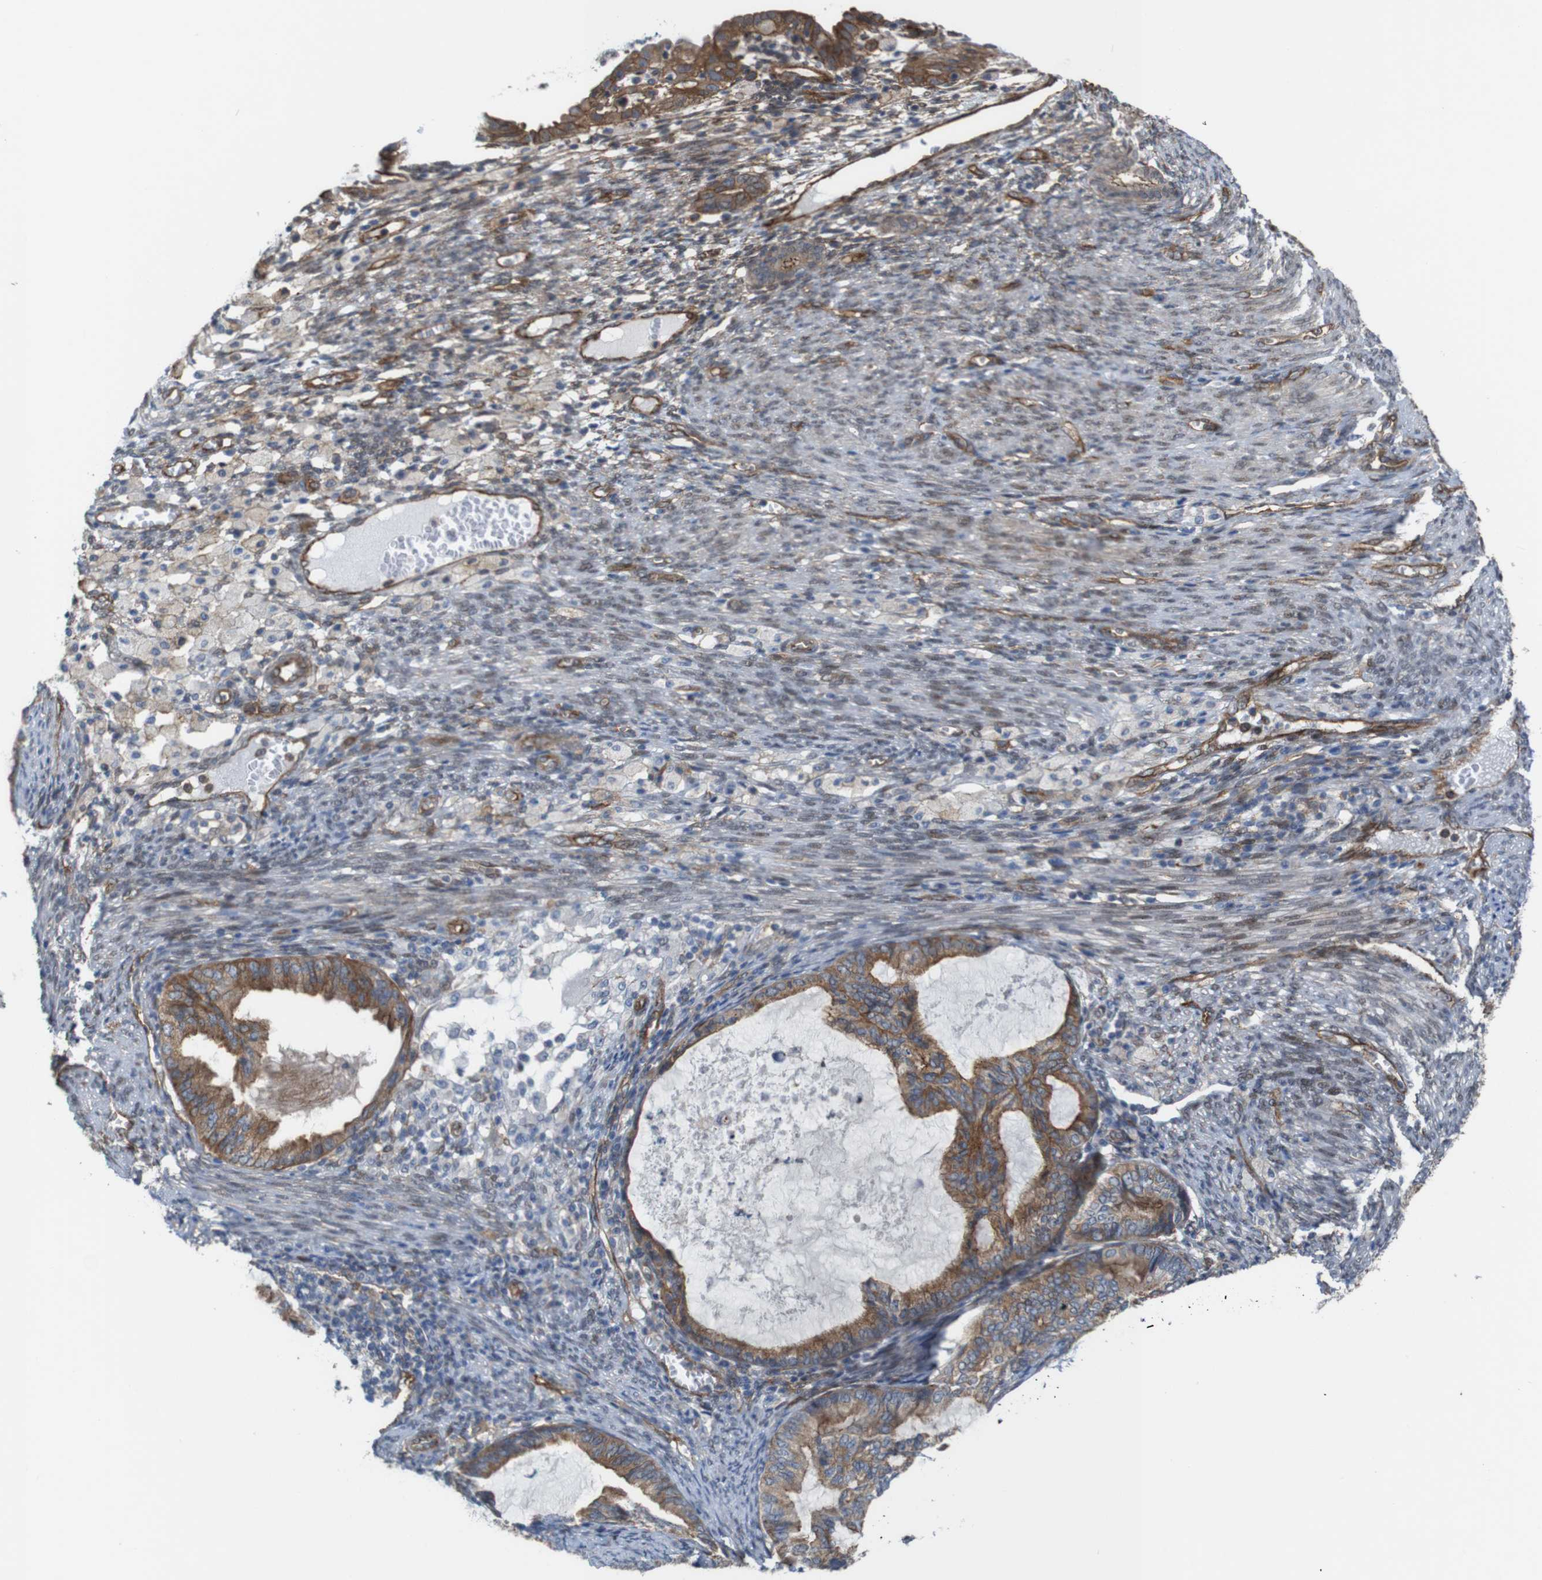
{"staining": {"intensity": "moderate", "quantity": ">75%", "location": "cytoplasmic/membranous"}, "tissue": "cervical cancer", "cell_type": "Tumor cells", "image_type": "cancer", "snomed": [{"axis": "morphology", "description": "Normal tissue, NOS"}, {"axis": "morphology", "description": "Adenocarcinoma, NOS"}, {"axis": "topography", "description": "Cervix"}, {"axis": "topography", "description": "Endometrium"}], "caption": "Cervical cancer stained with immunohistochemistry demonstrates moderate cytoplasmic/membranous expression in approximately >75% of tumor cells.", "gene": "PTGER4", "patient": {"sex": "female", "age": 86}}